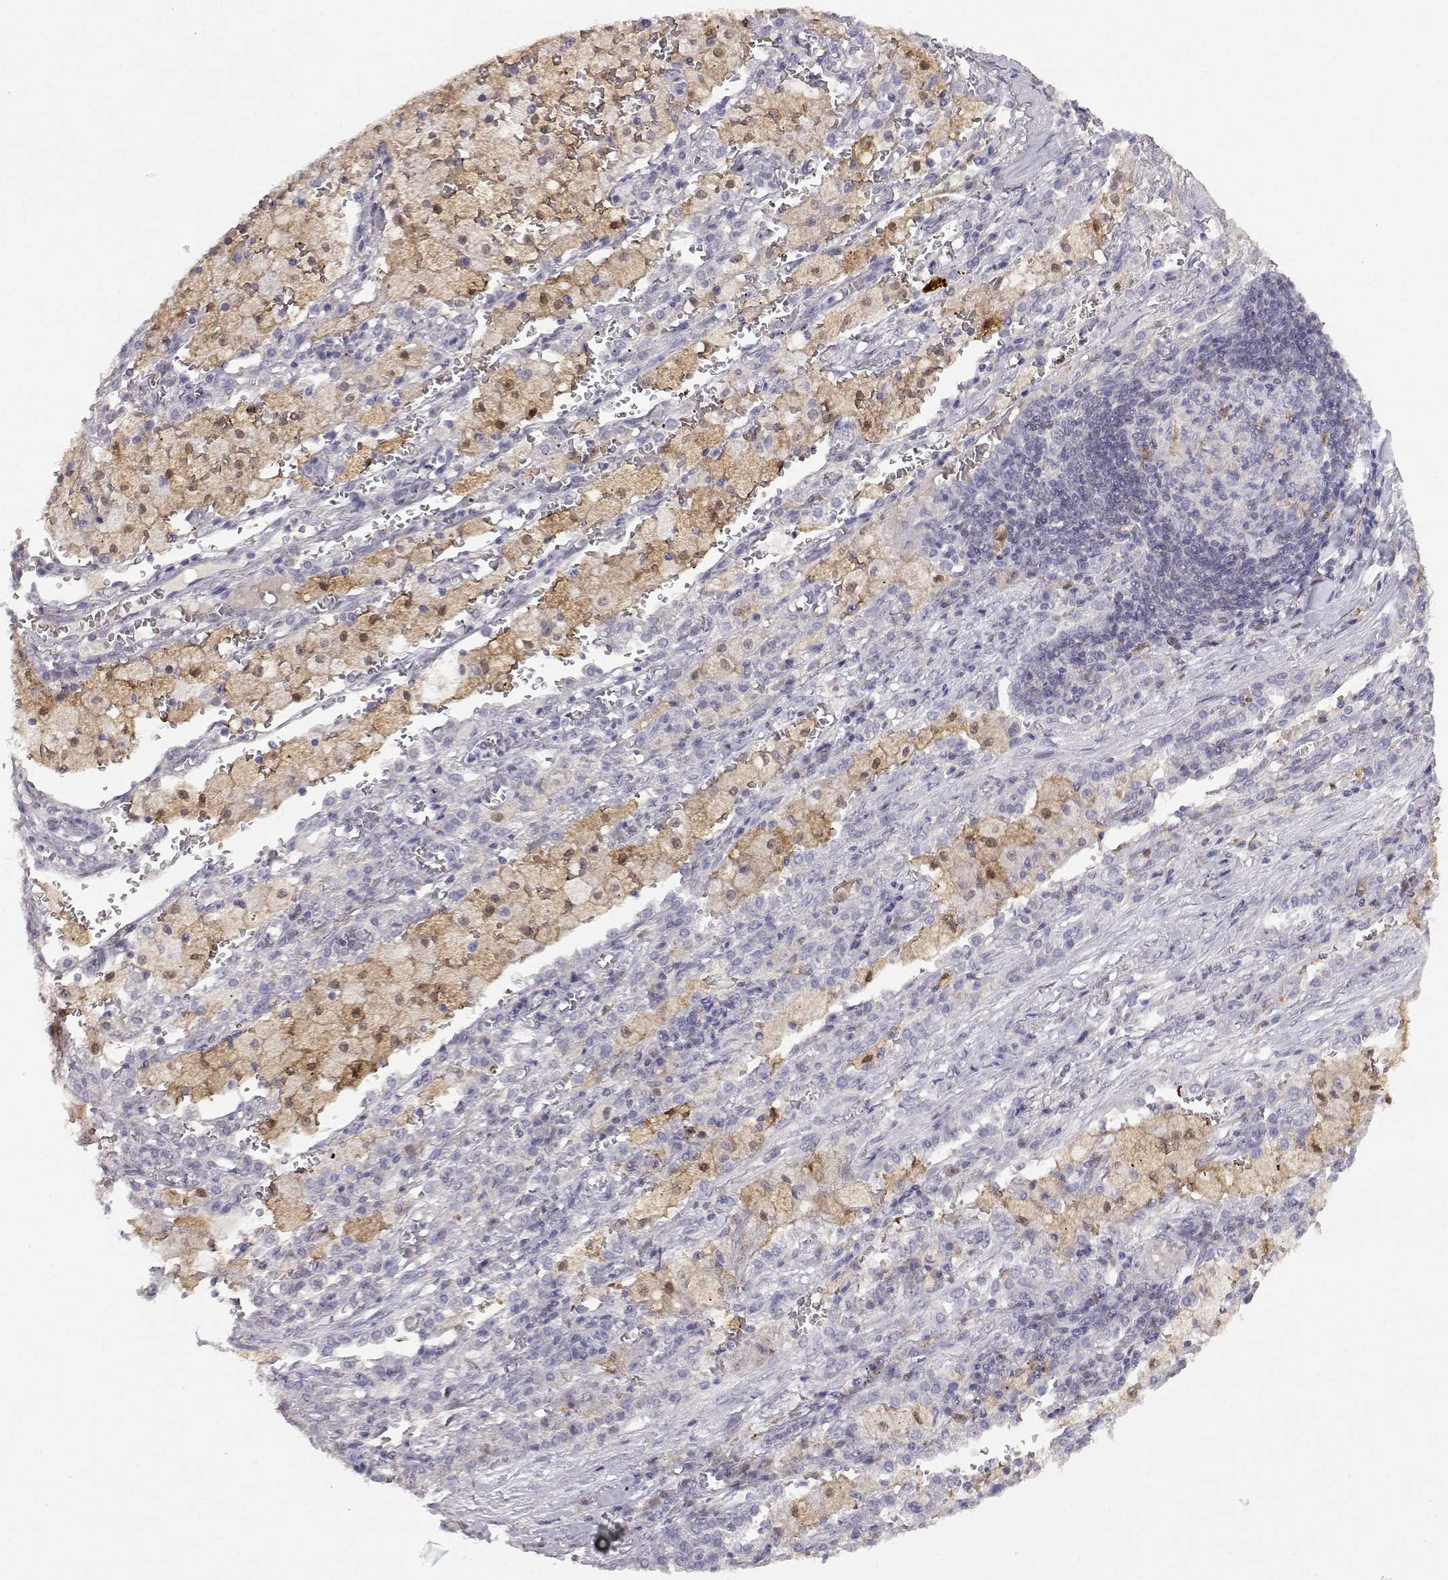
{"staining": {"intensity": "weak", "quantity": "<25%", "location": "cytoplasmic/membranous,nuclear"}, "tissue": "lung cancer", "cell_type": "Tumor cells", "image_type": "cancer", "snomed": [{"axis": "morphology", "description": "Adenocarcinoma, NOS"}, {"axis": "topography", "description": "Lung"}], "caption": "Immunohistochemical staining of lung cancer (adenocarcinoma) reveals no significant staining in tumor cells.", "gene": "AKR1B1", "patient": {"sex": "male", "age": 57}}